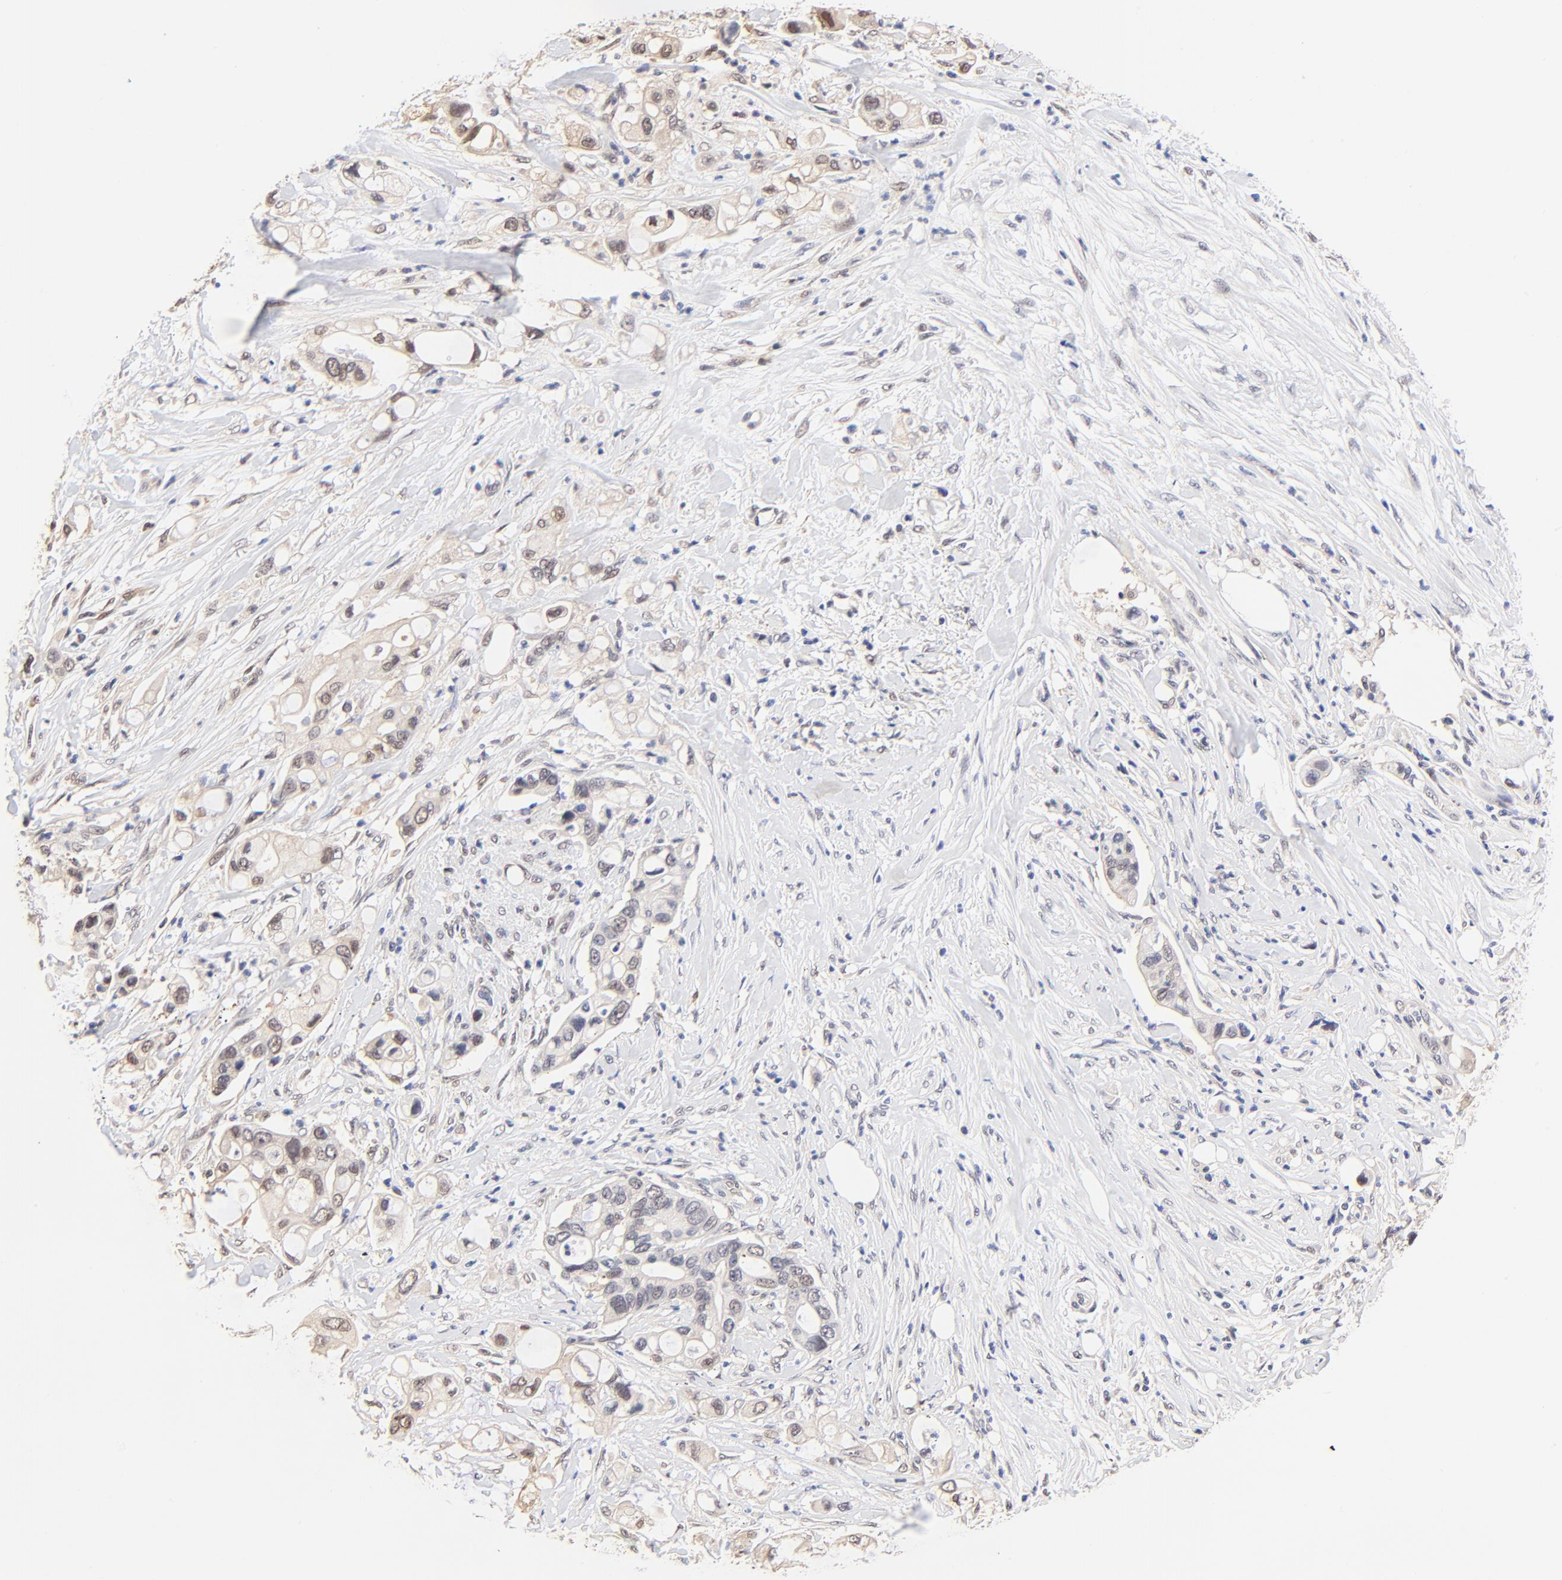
{"staining": {"intensity": "weak", "quantity": "<25%", "location": "nuclear"}, "tissue": "pancreatic cancer", "cell_type": "Tumor cells", "image_type": "cancer", "snomed": [{"axis": "morphology", "description": "Adenocarcinoma, NOS"}, {"axis": "topography", "description": "Pancreas"}], "caption": "Photomicrograph shows no significant protein positivity in tumor cells of pancreatic cancer.", "gene": "TXNL1", "patient": {"sex": "male", "age": 70}}